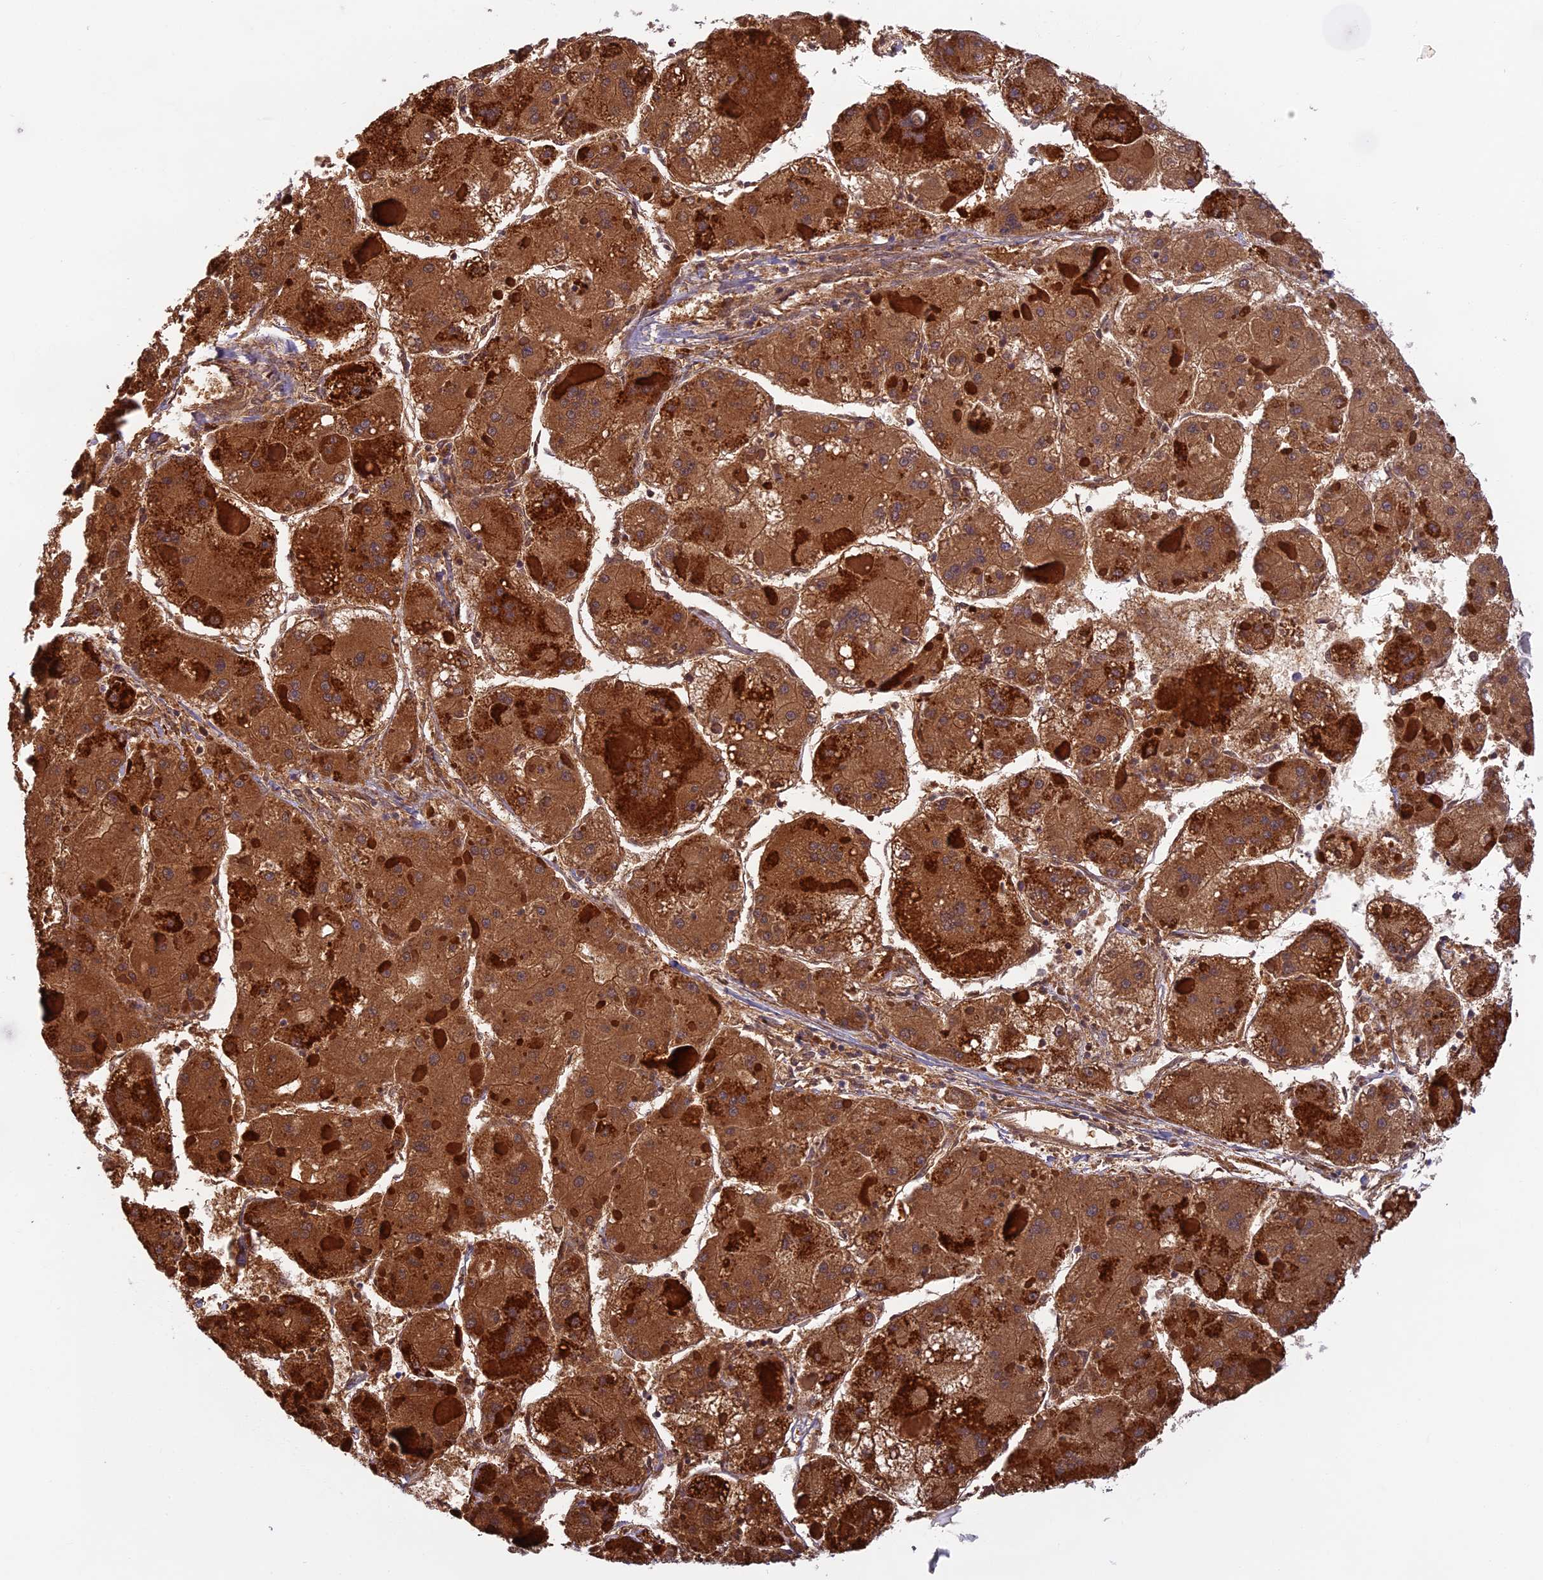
{"staining": {"intensity": "moderate", "quantity": ">75%", "location": "cytoplasmic/membranous"}, "tissue": "liver cancer", "cell_type": "Tumor cells", "image_type": "cancer", "snomed": [{"axis": "morphology", "description": "Carcinoma, Hepatocellular, NOS"}, {"axis": "topography", "description": "Liver"}], "caption": "Brown immunohistochemical staining in hepatocellular carcinoma (liver) reveals moderate cytoplasmic/membranous staining in approximately >75% of tumor cells. (DAB (3,3'-diaminobenzidine) IHC with brightfield microscopy, high magnification).", "gene": "SEMA7A", "patient": {"sex": "female", "age": 73}}